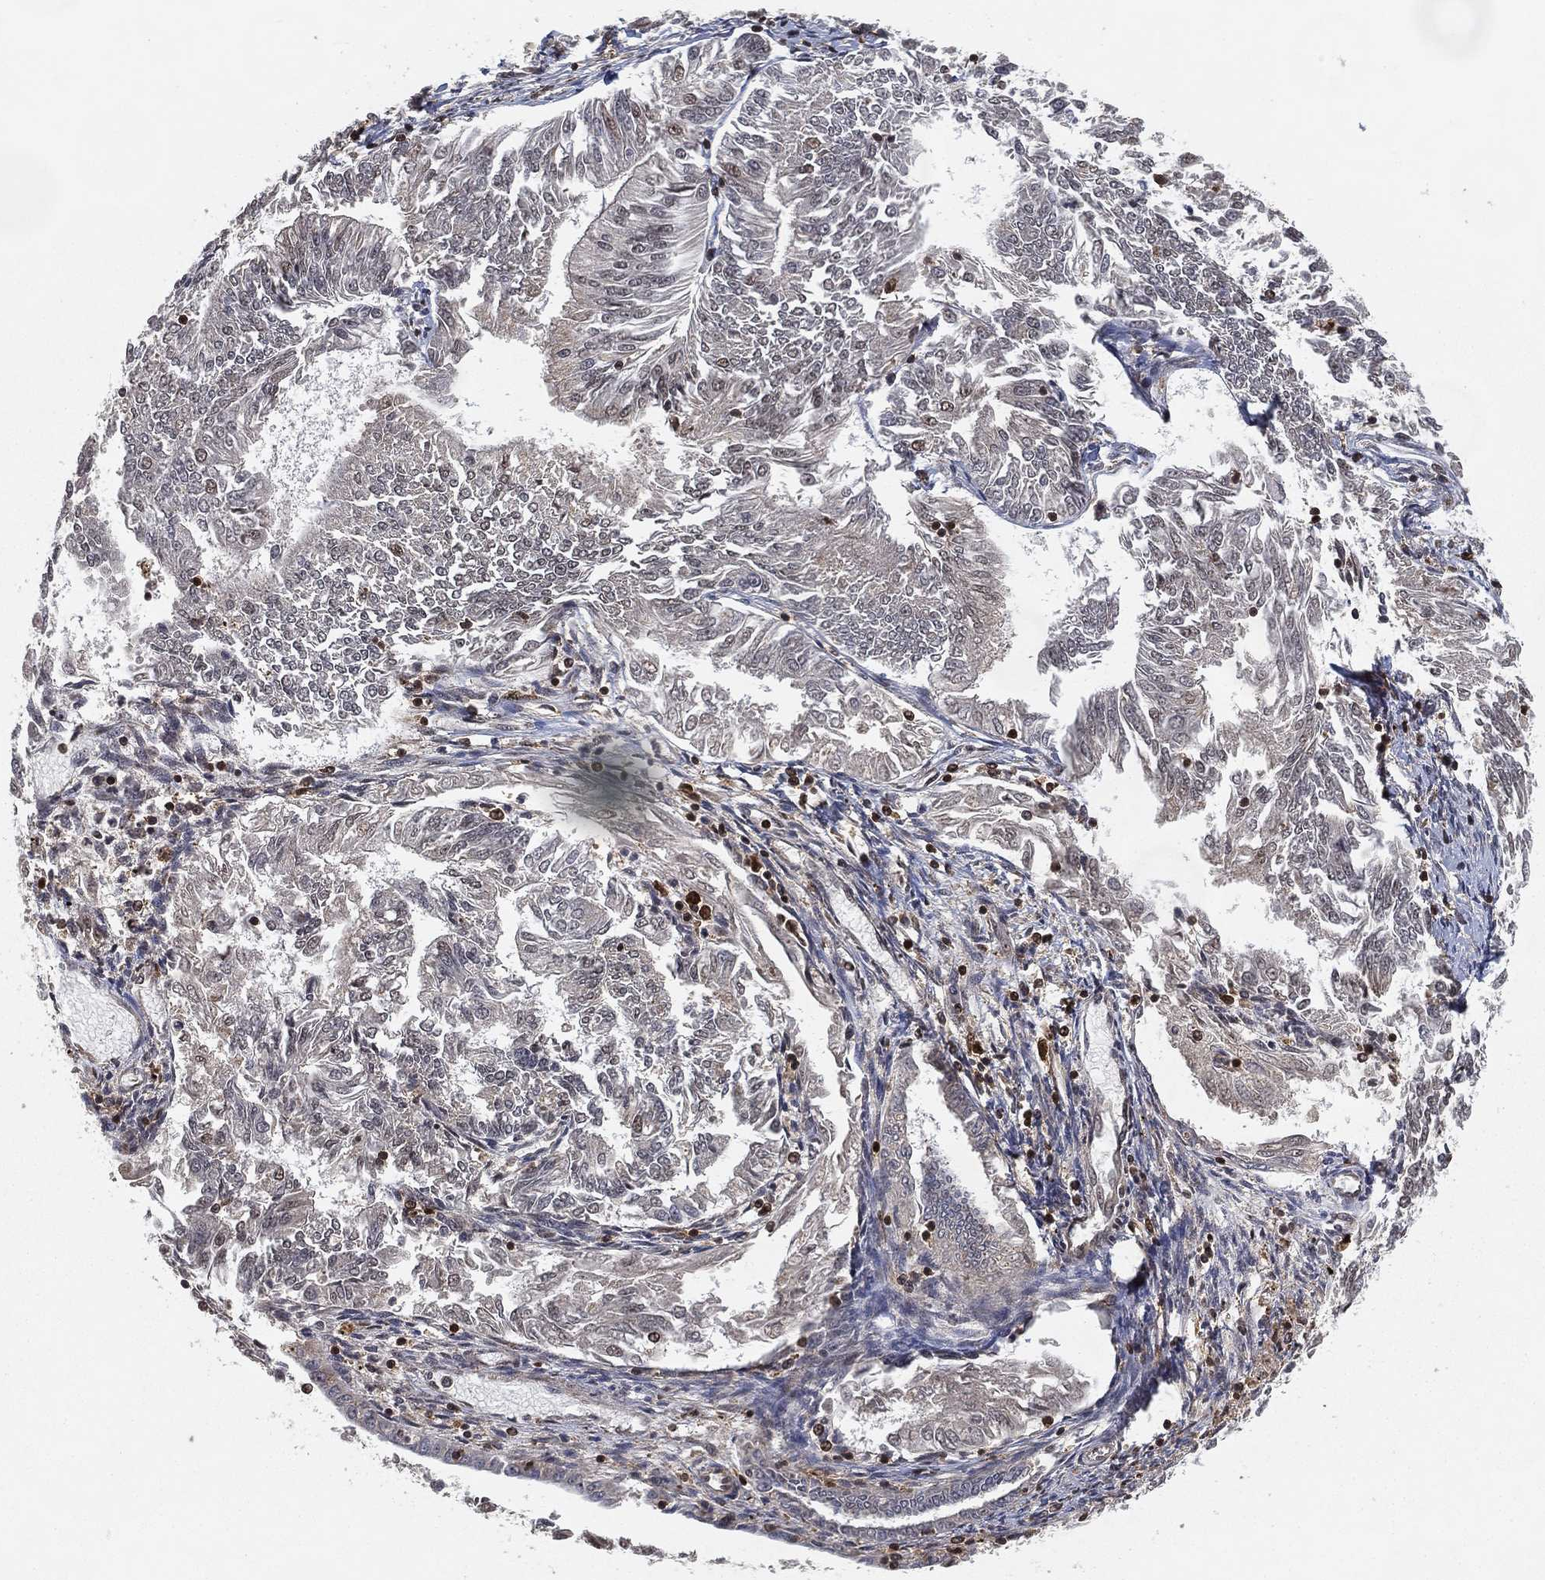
{"staining": {"intensity": "negative", "quantity": "none", "location": "none"}, "tissue": "endometrial cancer", "cell_type": "Tumor cells", "image_type": "cancer", "snomed": [{"axis": "morphology", "description": "Adenocarcinoma, NOS"}, {"axis": "topography", "description": "Endometrium"}], "caption": "Tumor cells show no significant protein staining in endometrial cancer. (Stains: DAB IHC with hematoxylin counter stain, Microscopy: brightfield microscopy at high magnification).", "gene": "WDR26", "patient": {"sex": "female", "age": 58}}